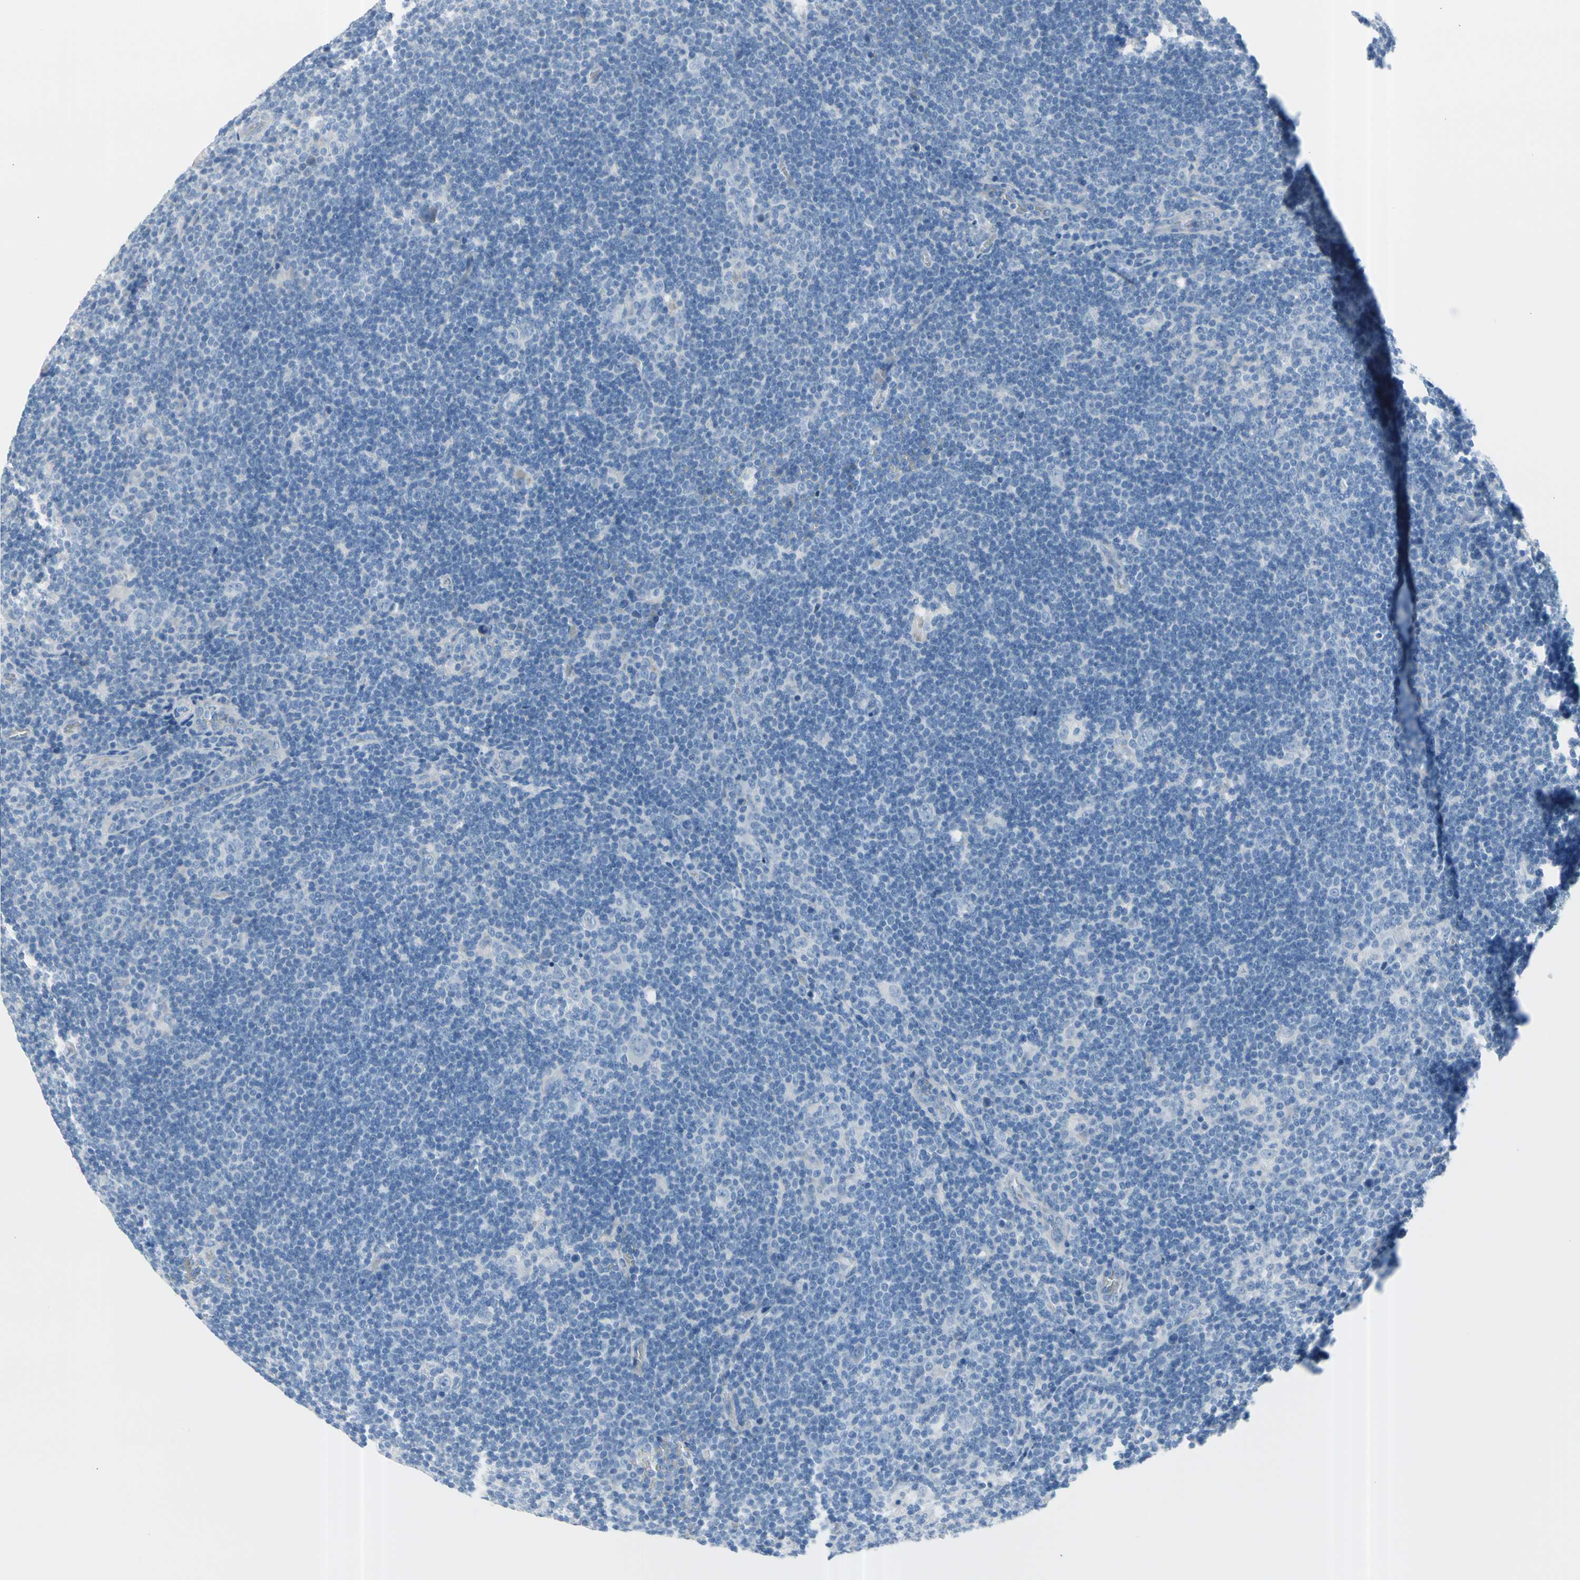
{"staining": {"intensity": "negative", "quantity": "none", "location": "none"}, "tissue": "lymphoma", "cell_type": "Tumor cells", "image_type": "cancer", "snomed": [{"axis": "morphology", "description": "Hodgkin's disease, NOS"}, {"axis": "topography", "description": "Lymph node"}], "caption": "Protein analysis of Hodgkin's disease shows no significant expression in tumor cells.", "gene": "TPO", "patient": {"sex": "female", "age": 57}}